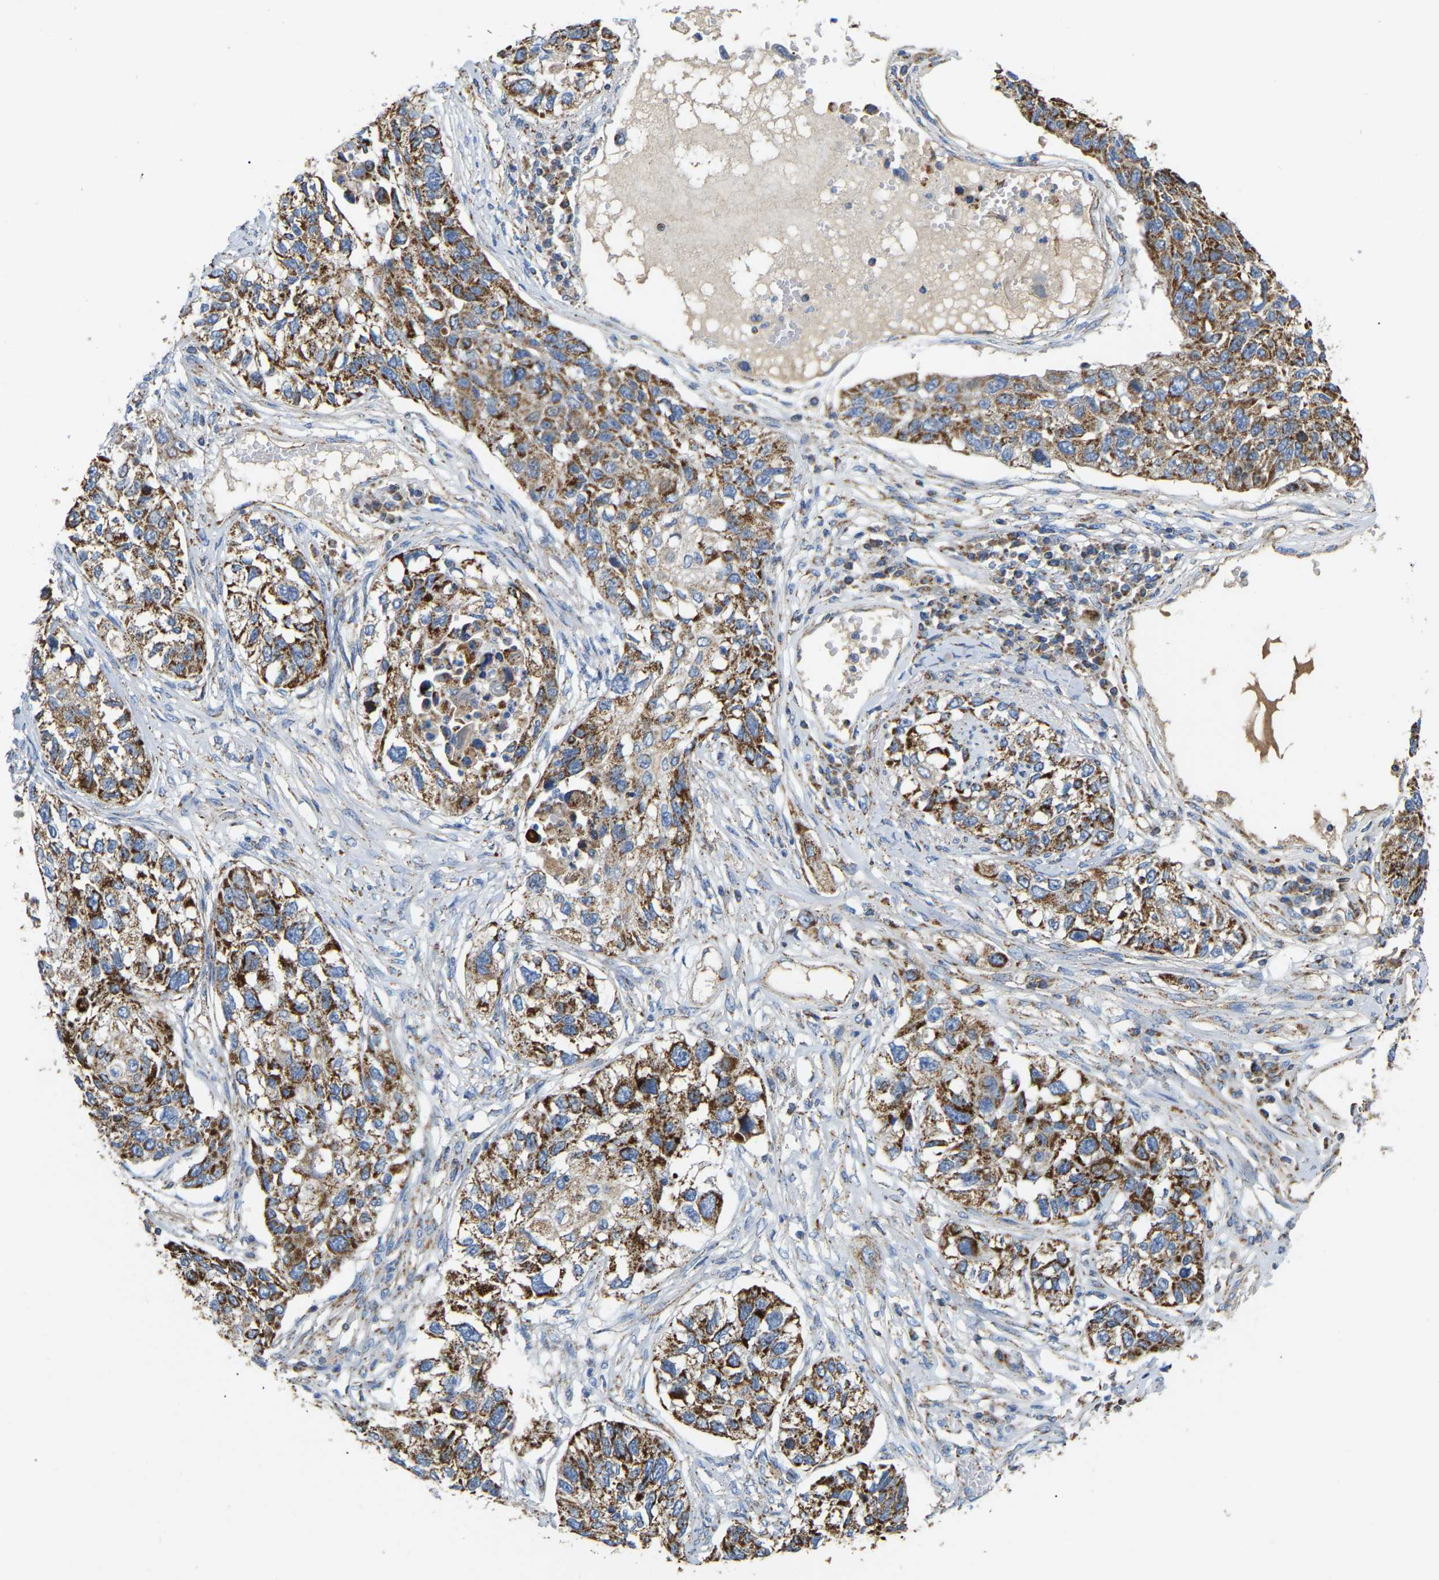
{"staining": {"intensity": "strong", "quantity": ">75%", "location": "cytoplasmic/membranous"}, "tissue": "lung cancer", "cell_type": "Tumor cells", "image_type": "cancer", "snomed": [{"axis": "morphology", "description": "Squamous cell carcinoma, NOS"}, {"axis": "topography", "description": "Lung"}], "caption": "This is an image of immunohistochemistry (IHC) staining of lung squamous cell carcinoma, which shows strong staining in the cytoplasmic/membranous of tumor cells.", "gene": "HIBADH", "patient": {"sex": "male", "age": 71}}